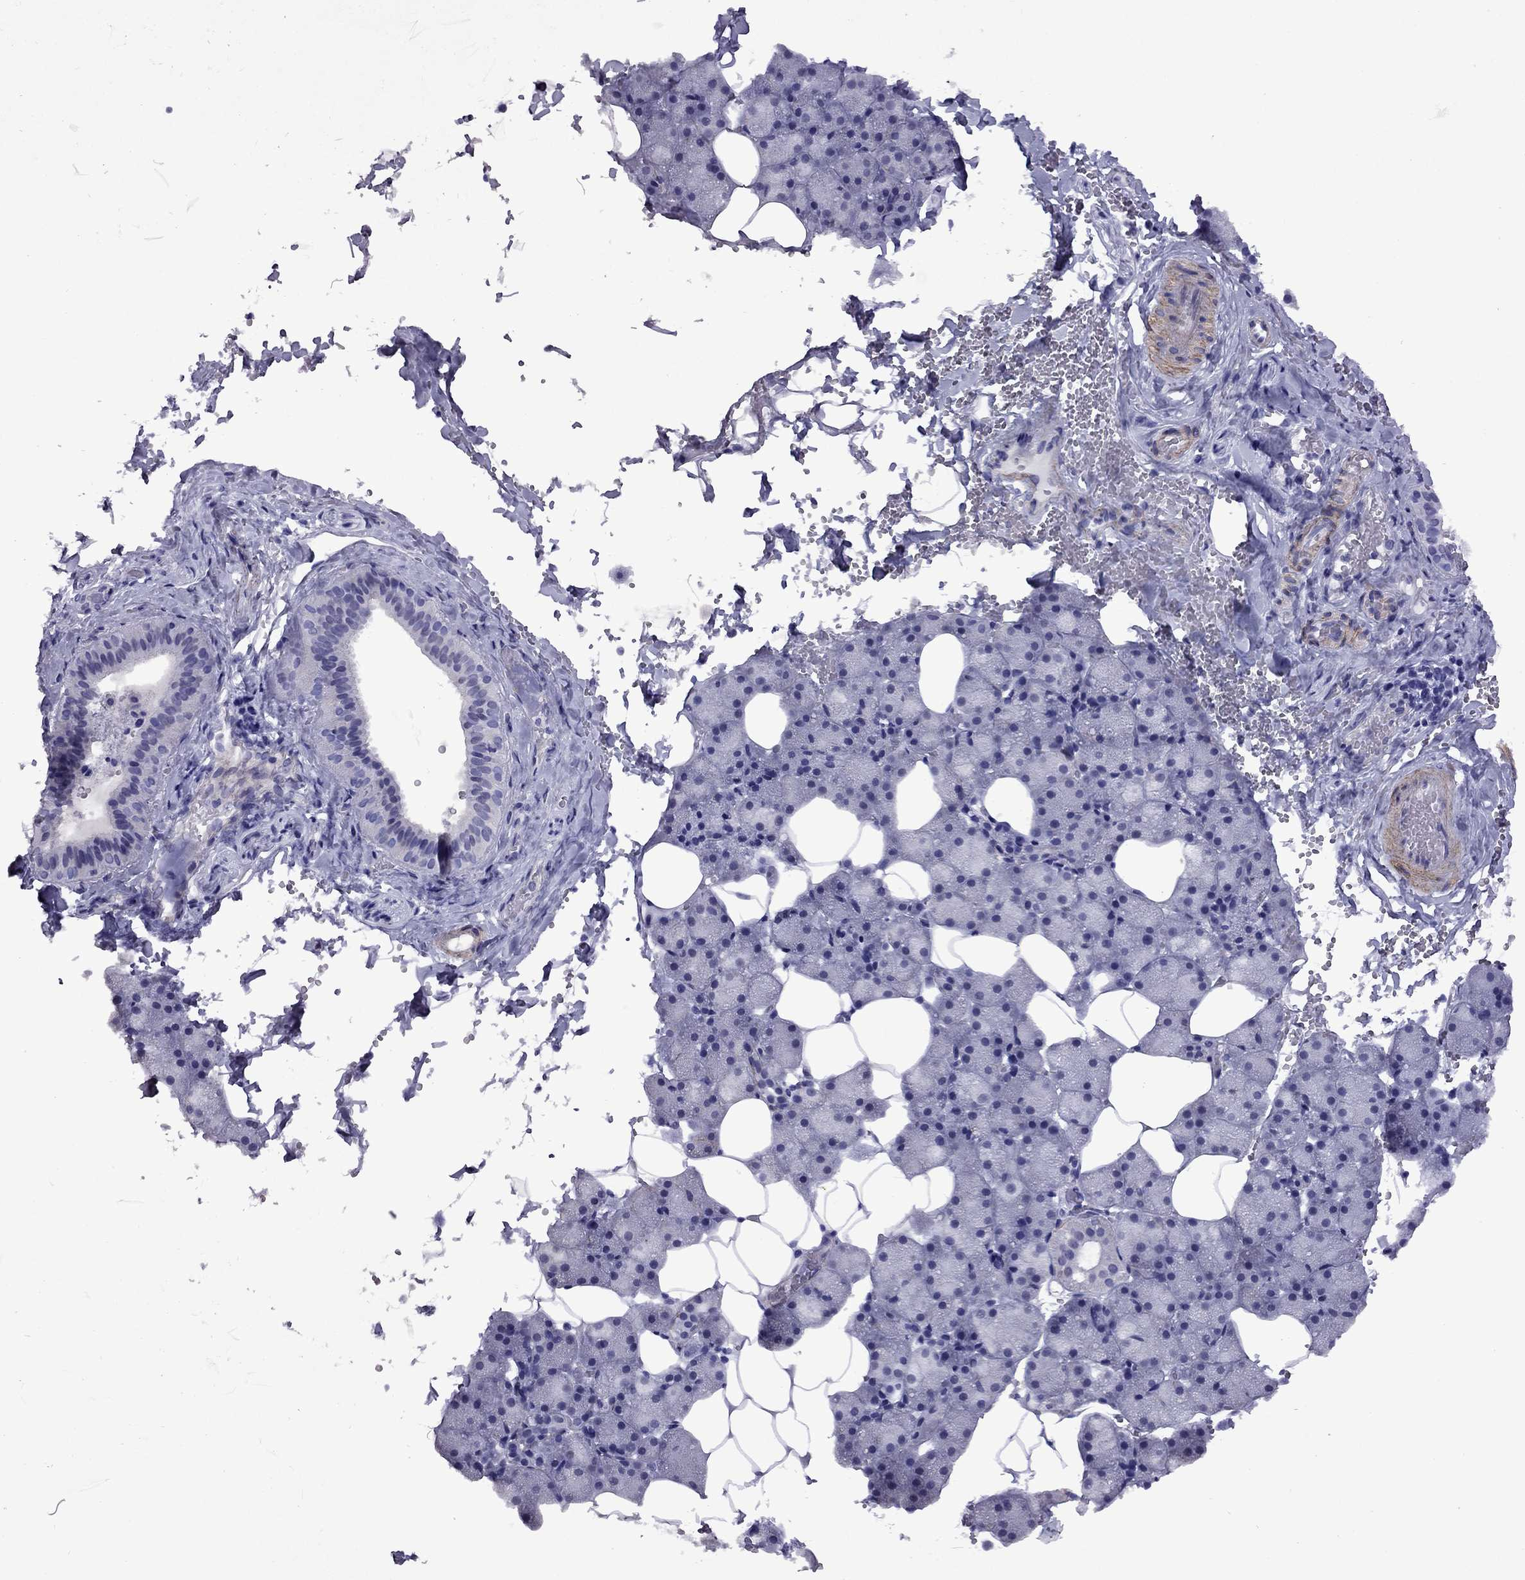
{"staining": {"intensity": "moderate", "quantity": "<25%", "location": "cytoplasmic/membranous"}, "tissue": "salivary gland", "cell_type": "Glandular cells", "image_type": "normal", "snomed": [{"axis": "morphology", "description": "Normal tissue, NOS"}, {"axis": "topography", "description": "Salivary gland"}], "caption": "This image shows immunohistochemistry (IHC) staining of unremarkable salivary gland, with low moderate cytoplasmic/membranous expression in approximately <25% of glandular cells.", "gene": "CHRNA5", "patient": {"sex": "male", "age": 38}}